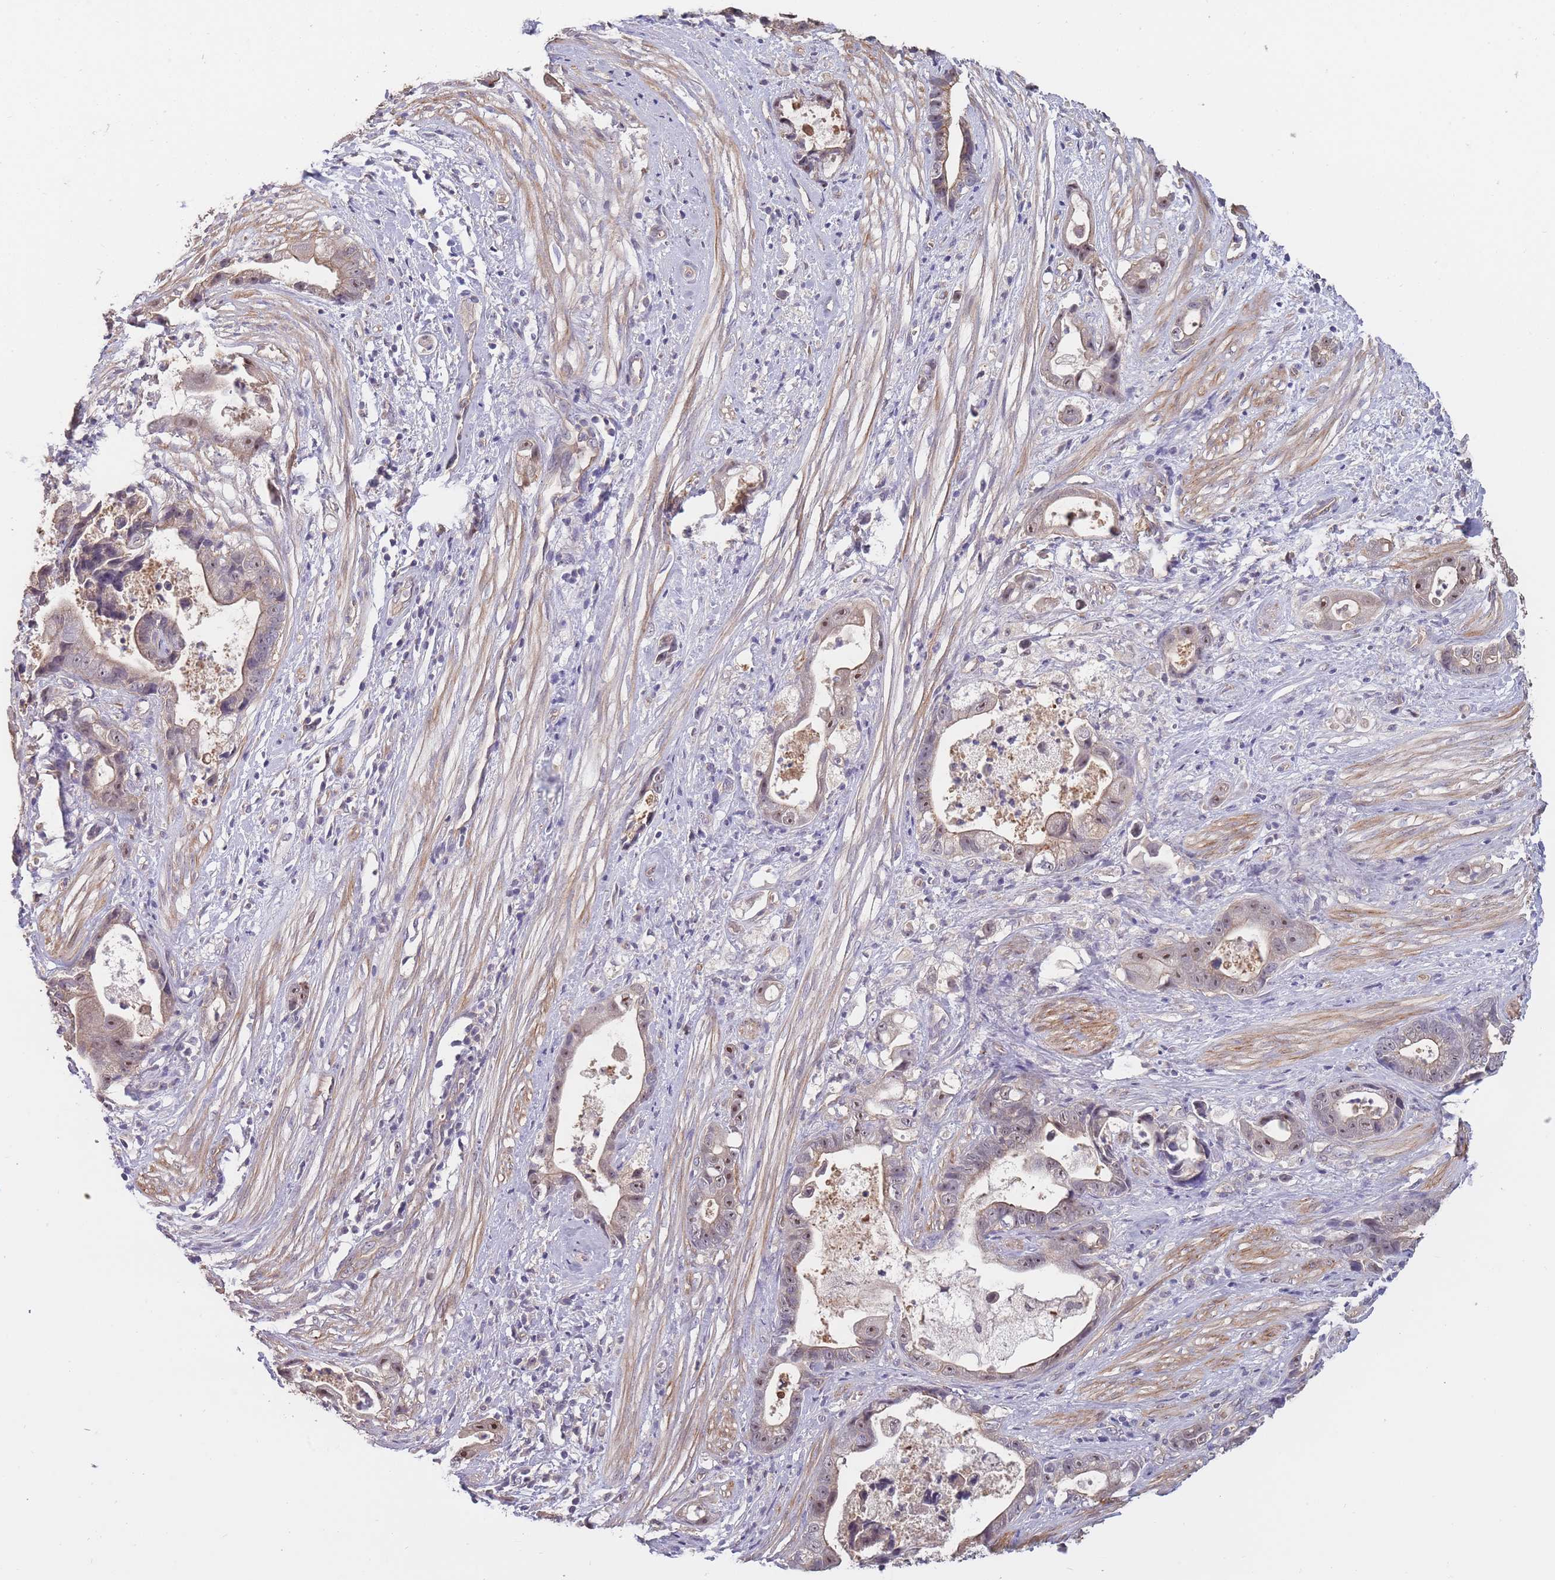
{"staining": {"intensity": "weak", "quantity": "25%-75%", "location": "cytoplasmic/membranous,nuclear"}, "tissue": "stomach cancer", "cell_type": "Tumor cells", "image_type": "cancer", "snomed": [{"axis": "morphology", "description": "Adenocarcinoma, NOS"}, {"axis": "topography", "description": "Stomach"}], "caption": "The immunohistochemical stain highlights weak cytoplasmic/membranous and nuclear expression in tumor cells of stomach cancer (adenocarcinoma) tissue.", "gene": "KIAA1755", "patient": {"sex": "male", "age": 55}}